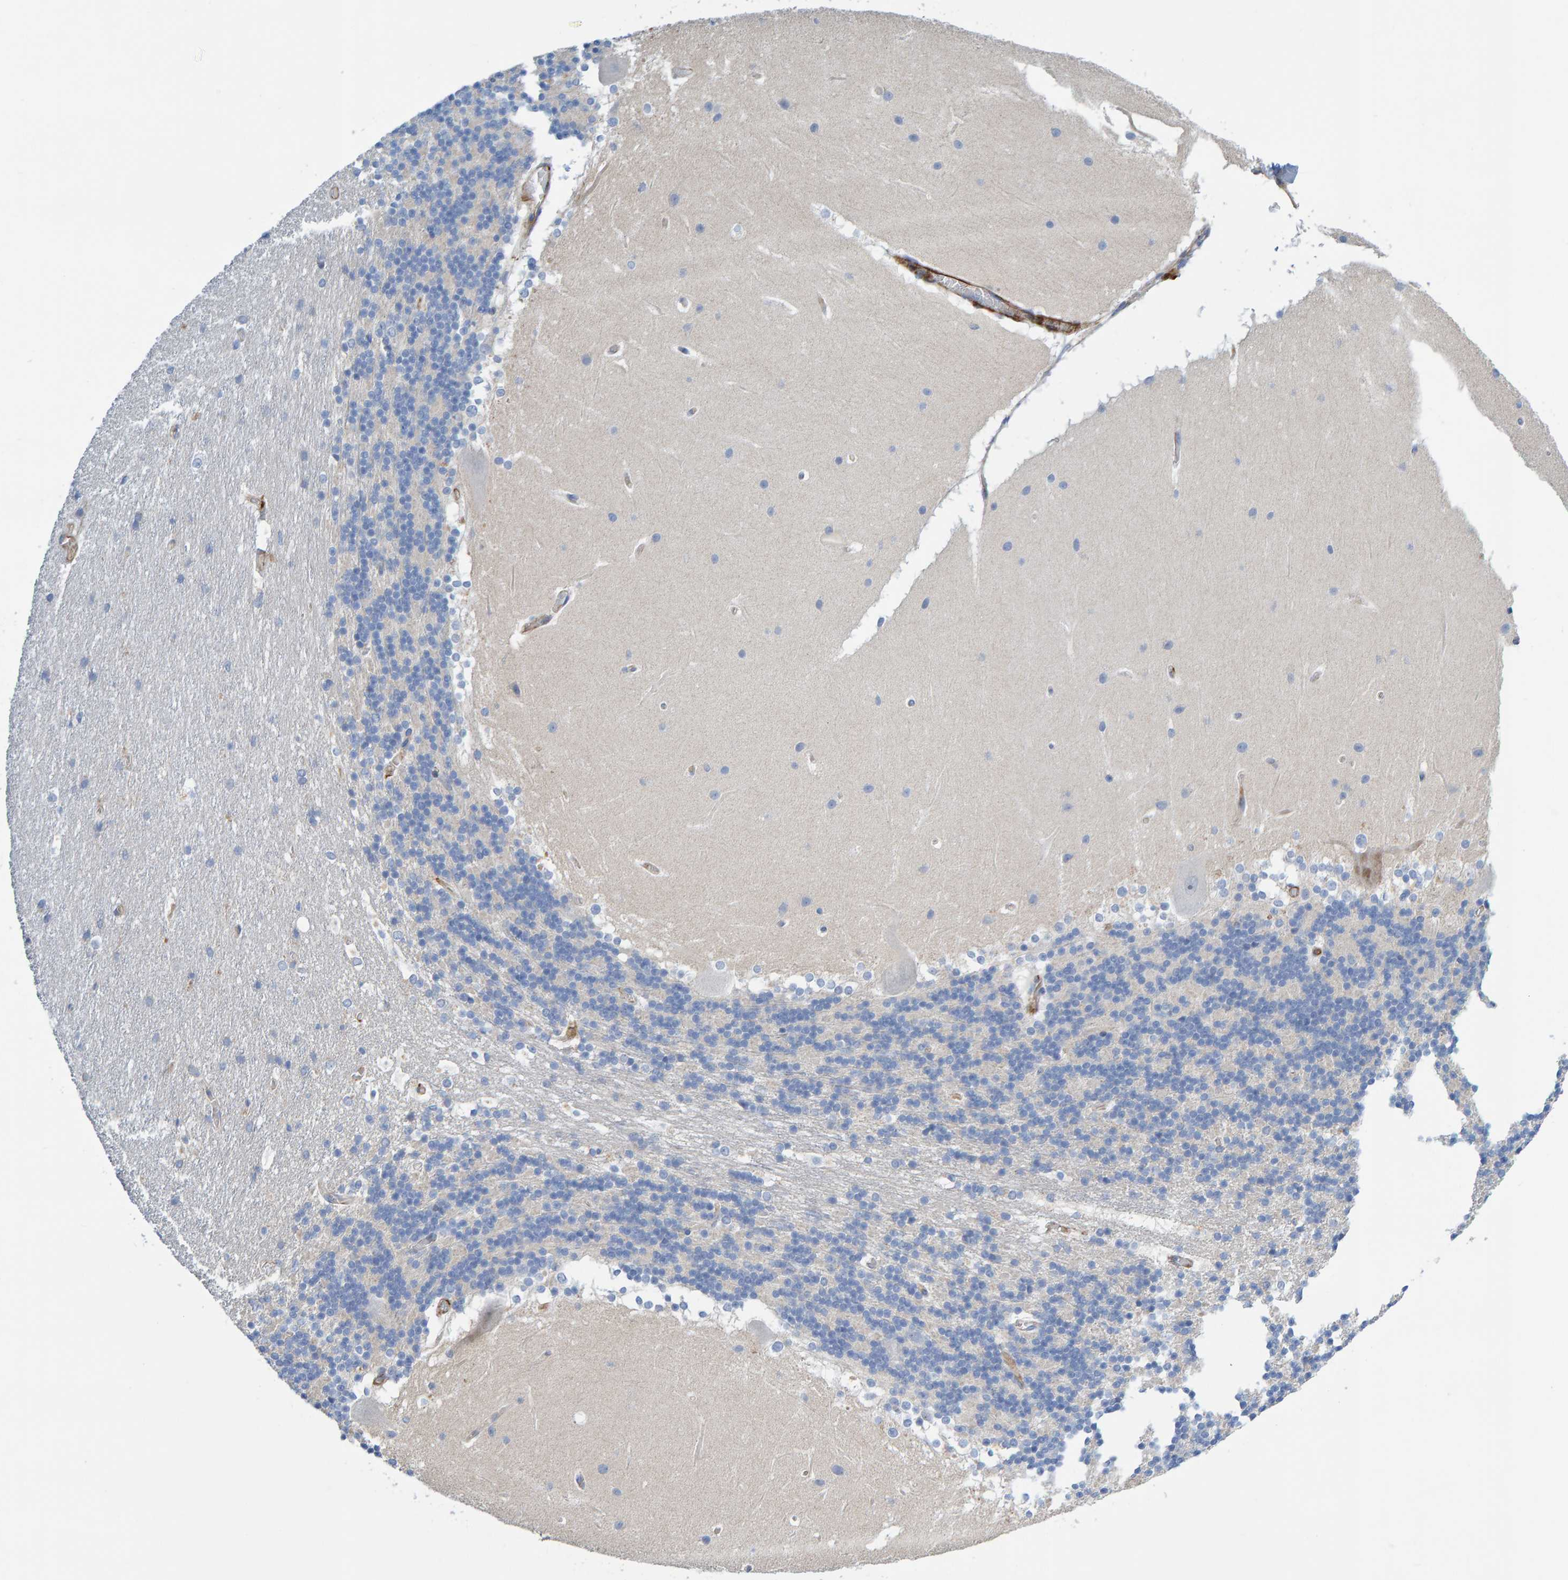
{"staining": {"intensity": "negative", "quantity": "none", "location": "none"}, "tissue": "cerebellum", "cell_type": "Cells in granular layer", "image_type": "normal", "snomed": [{"axis": "morphology", "description": "Normal tissue, NOS"}, {"axis": "topography", "description": "Cerebellum"}], "caption": "Immunohistochemistry of unremarkable human cerebellum shows no positivity in cells in granular layer. (DAB IHC, high magnification).", "gene": "POLG2", "patient": {"sex": "female", "age": 19}}